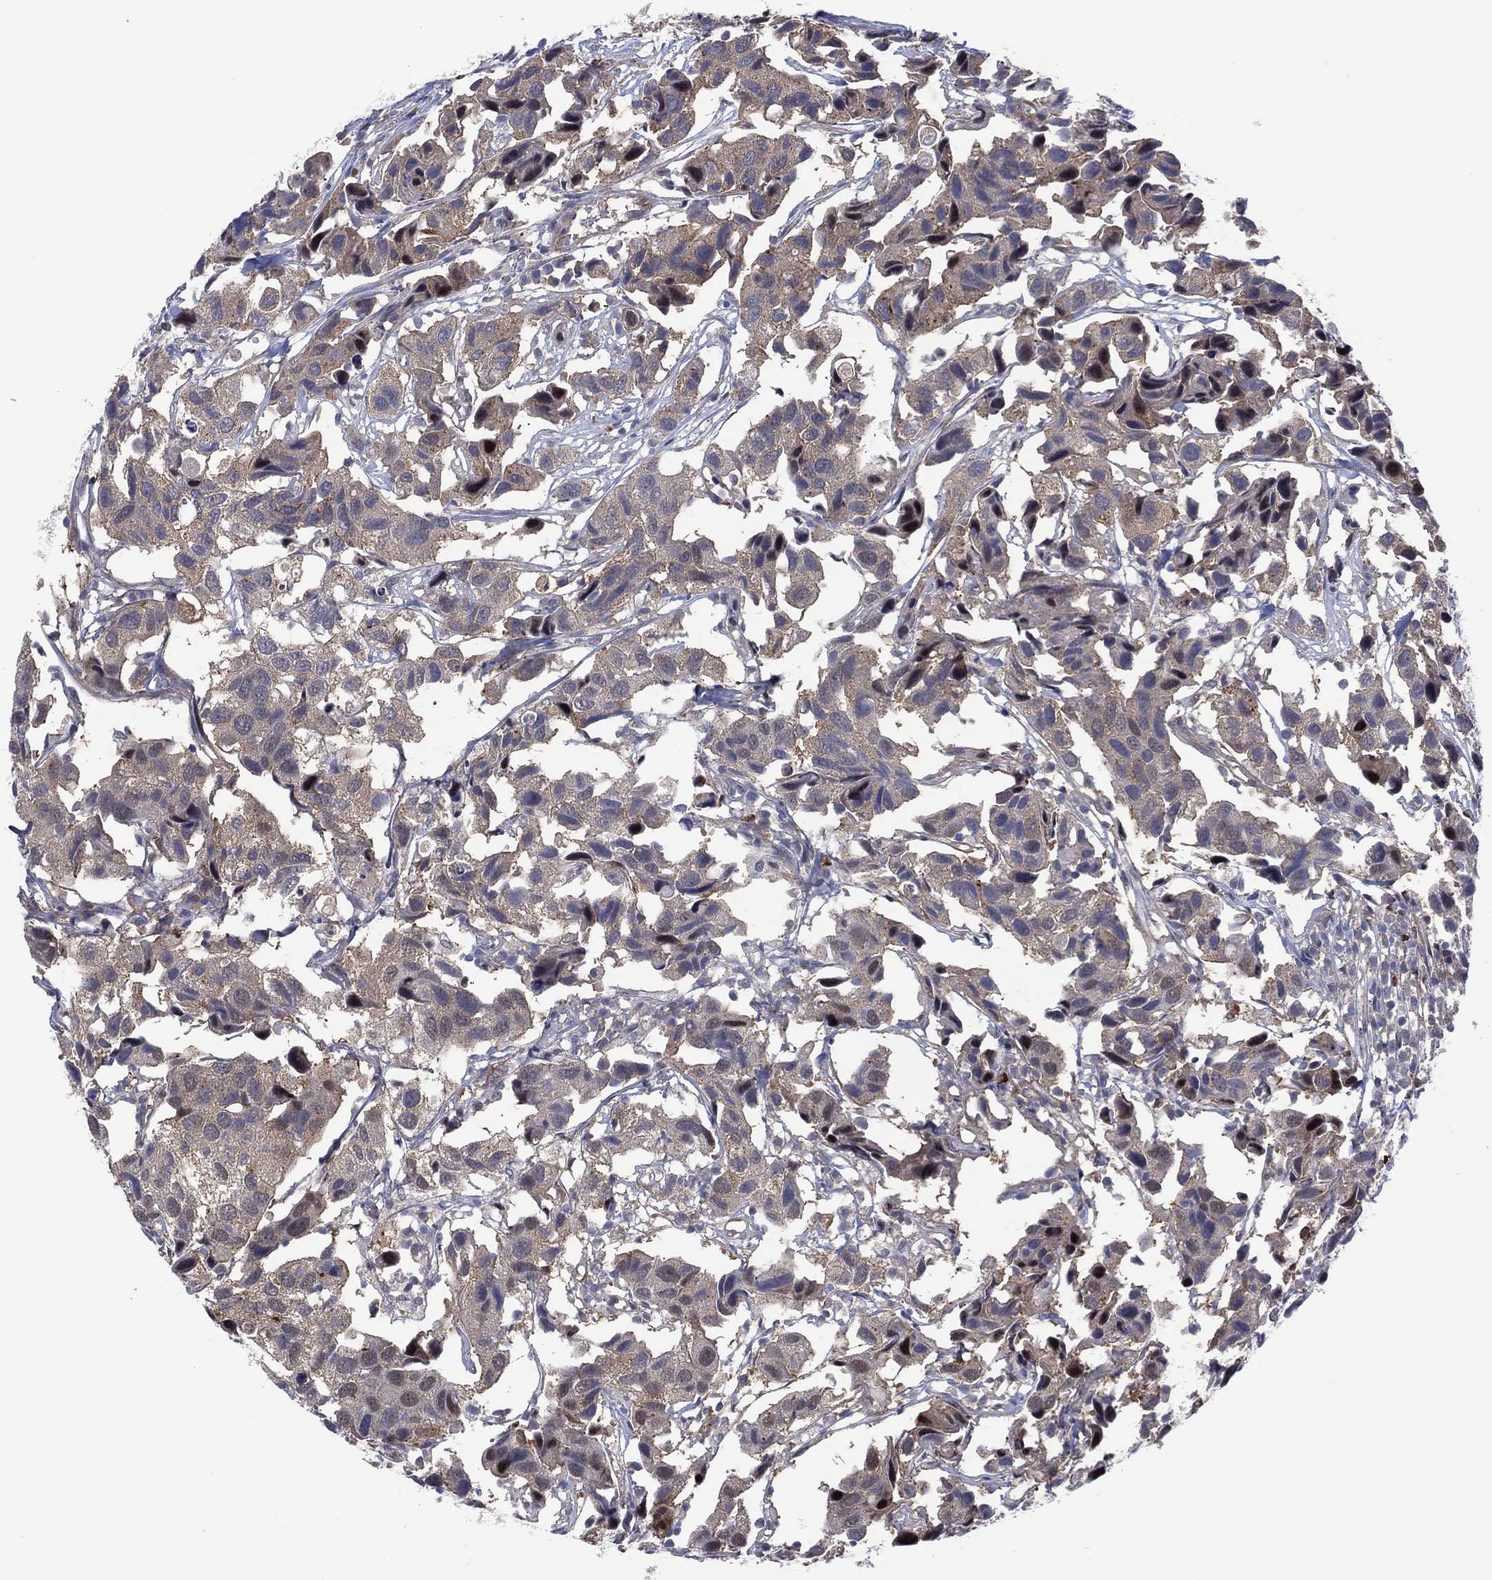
{"staining": {"intensity": "weak", "quantity": "<25%", "location": "nuclear"}, "tissue": "urothelial cancer", "cell_type": "Tumor cells", "image_type": "cancer", "snomed": [{"axis": "morphology", "description": "Urothelial carcinoma, High grade"}, {"axis": "topography", "description": "Urinary bladder"}], "caption": "Urothelial carcinoma (high-grade) was stained to show a protein in brown. There is no significant staining in tumor cells.", "gene": "DPP4", "patient": {"sex": "male", "age": 79}}